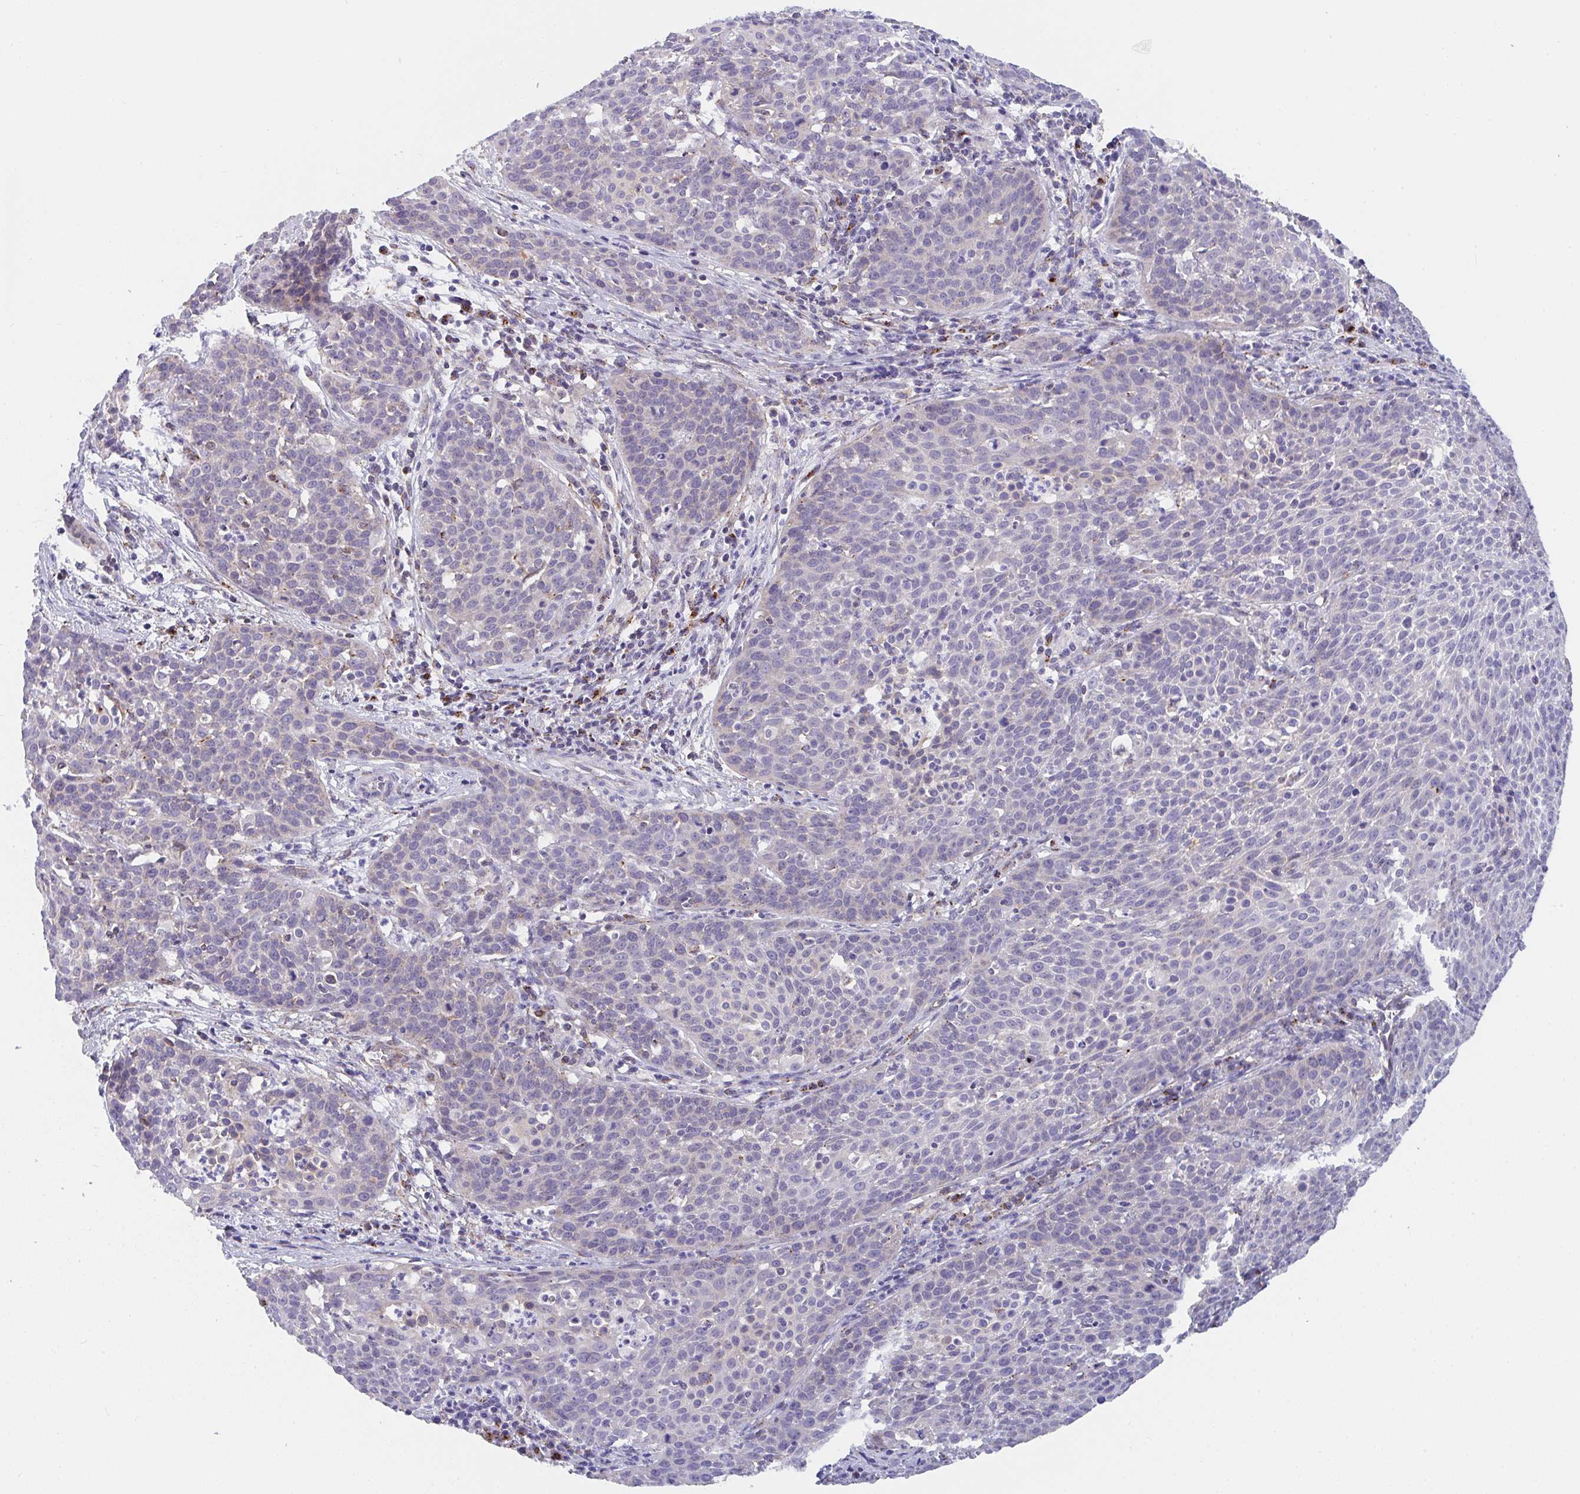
{"staining": {"intensity": "strong", "quantity": "<25%", "location": "cytoplasmic/membranous"}, "tissue": "cervical cancer", "cell_type": "Tumor cells", "image_type": "cancer", "snomed": [{"axis": "morphology", "description": "Squamous cell carcinoma, NOS"}, {"axis": "topography", "description": "Cervix"}], "caption": "Immunohistochemical staining of cervical cancer exhibits medium levels of strong cytoplasmic/membranous expression in approximately <25% of tumor cells.", "gene": "PROSER3", "patient": {"sex": "female", "age": 38}}